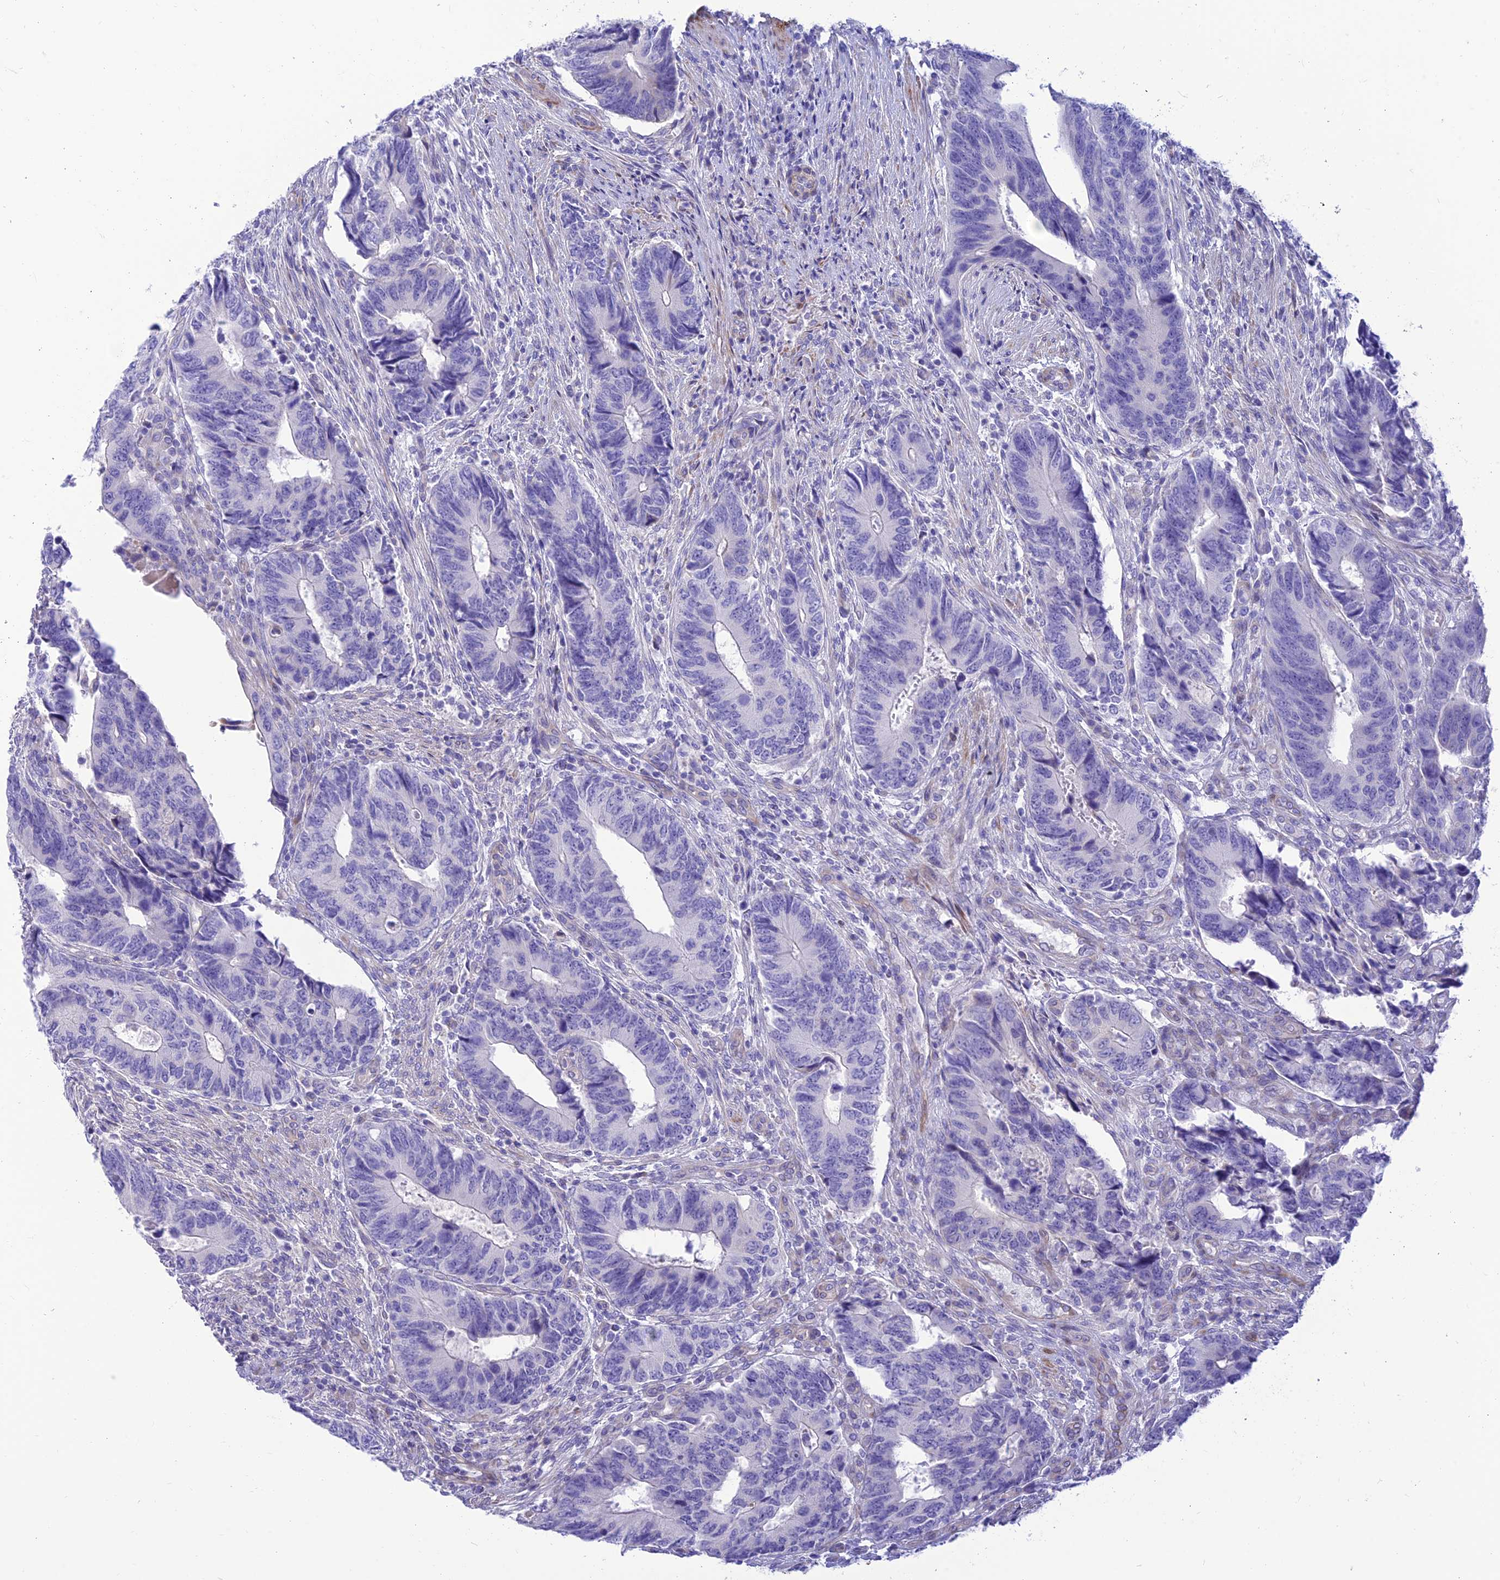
{"staining": {"intensity": "negative", "quantity": "none", "location": "none"}, "tissue": "colorectal cancer", "cell_type": "Tumor cells", "image_type": "cancer", "snomed": [{"axis": "morphology", "description": "Adenocarcinoma, NOS"}, {"axis": "topography", "description": "Colon"}], "caption": "Colorectal cancer was stained to show a protein in brown. There is no significant expression in tumor cells.", "gene": "FAM186B", "patient": {"sex": "male", "age": 87}}